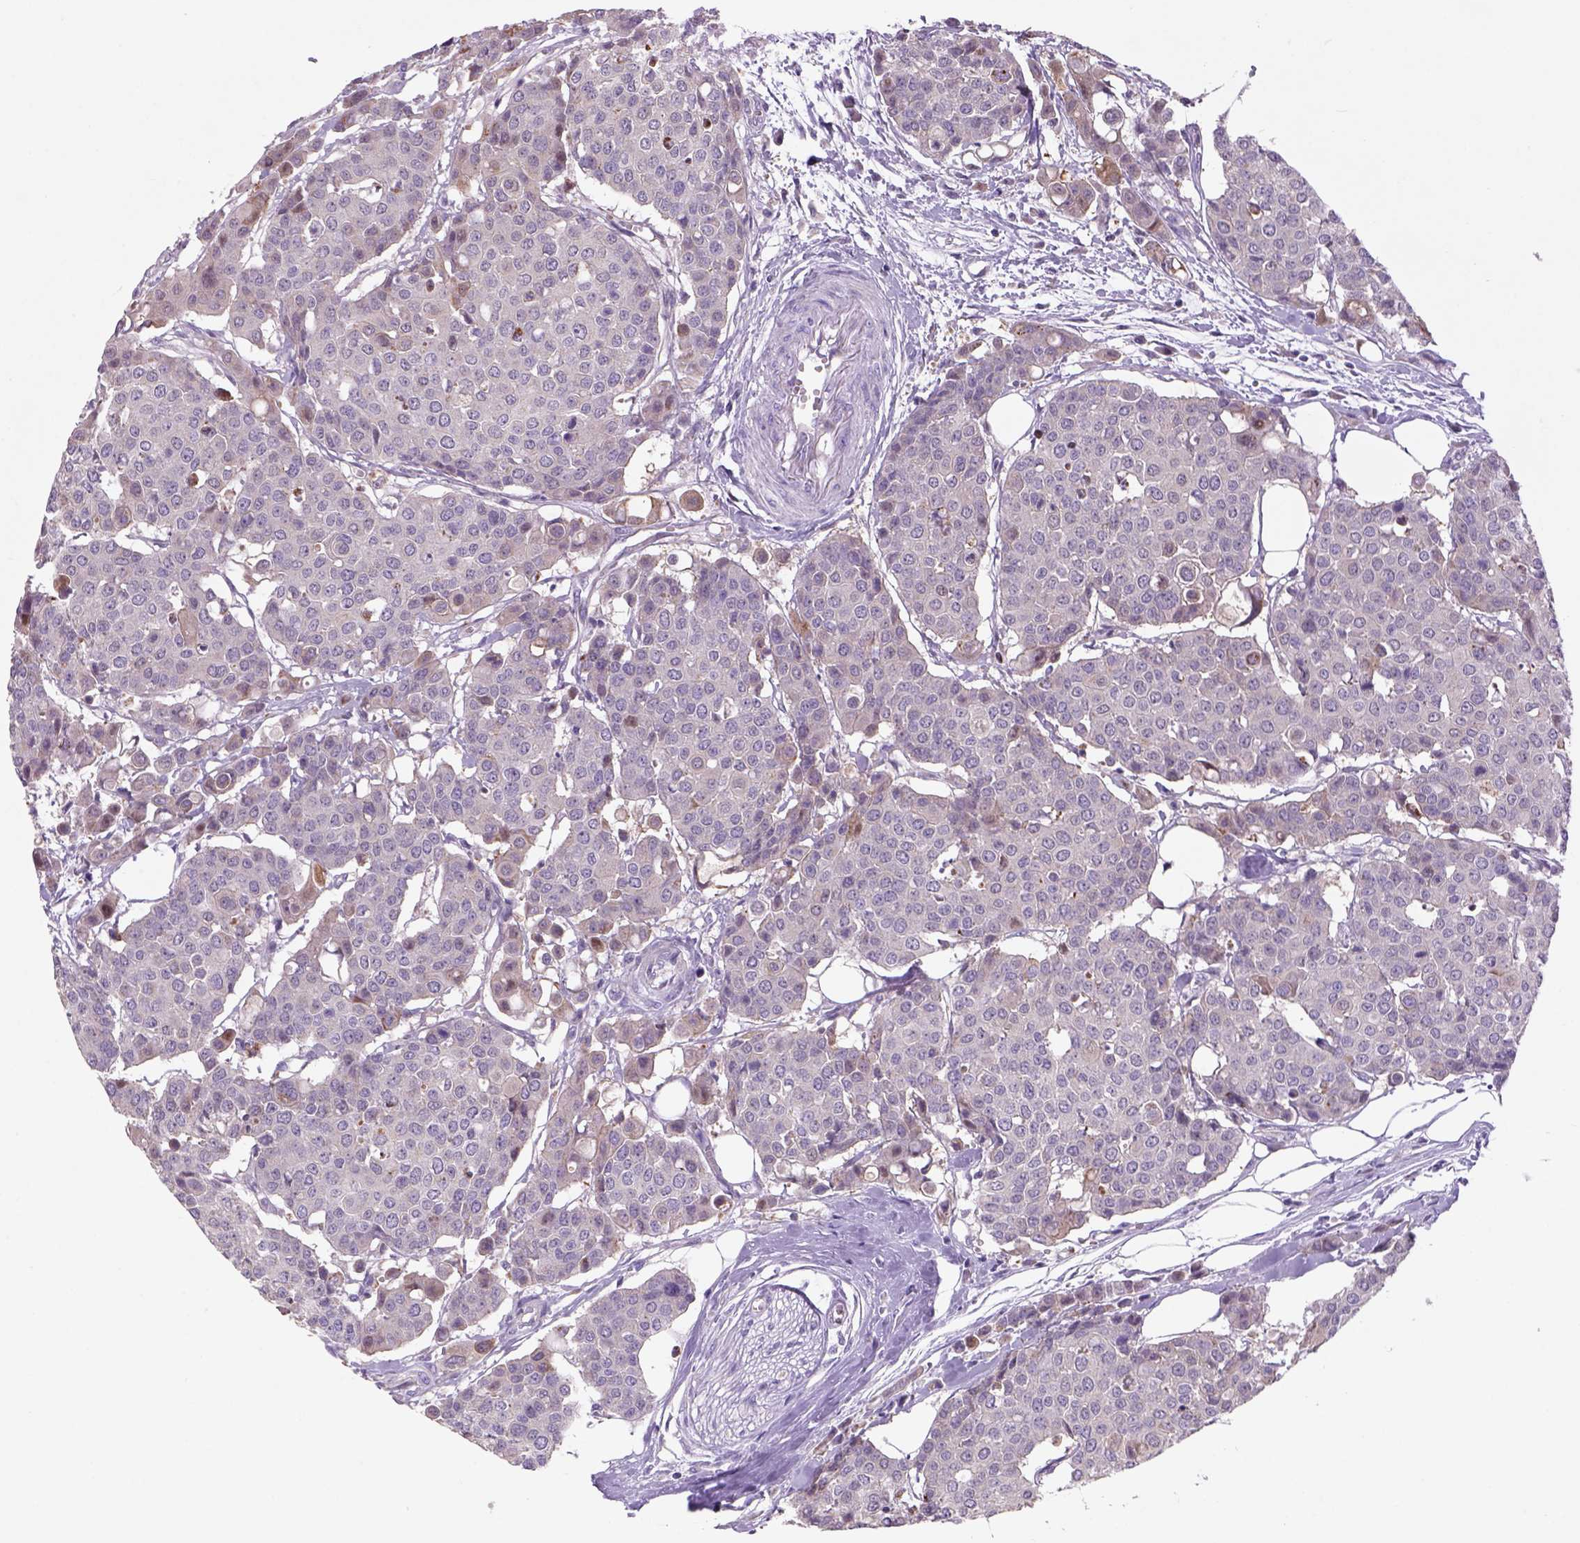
{"staining": {"intensity": "negative", "quantity": "none", "location": "none"}, "tissue": "carcinoid", "cell_type": "Tumor cells", "image_type": "cancer", "snomed": [{"axis": "morphology", "description": "Carcinoid, malignant, NOS"}, {"axis": "topography", "description": "Colon"}], "caption": "IHC micrograph of human malignant carcinoid stained for a protein (brown), which shows no expression in tumor cells.", "gene": "ADGRV1", "patient": {"sex": "male", "age": 81}}